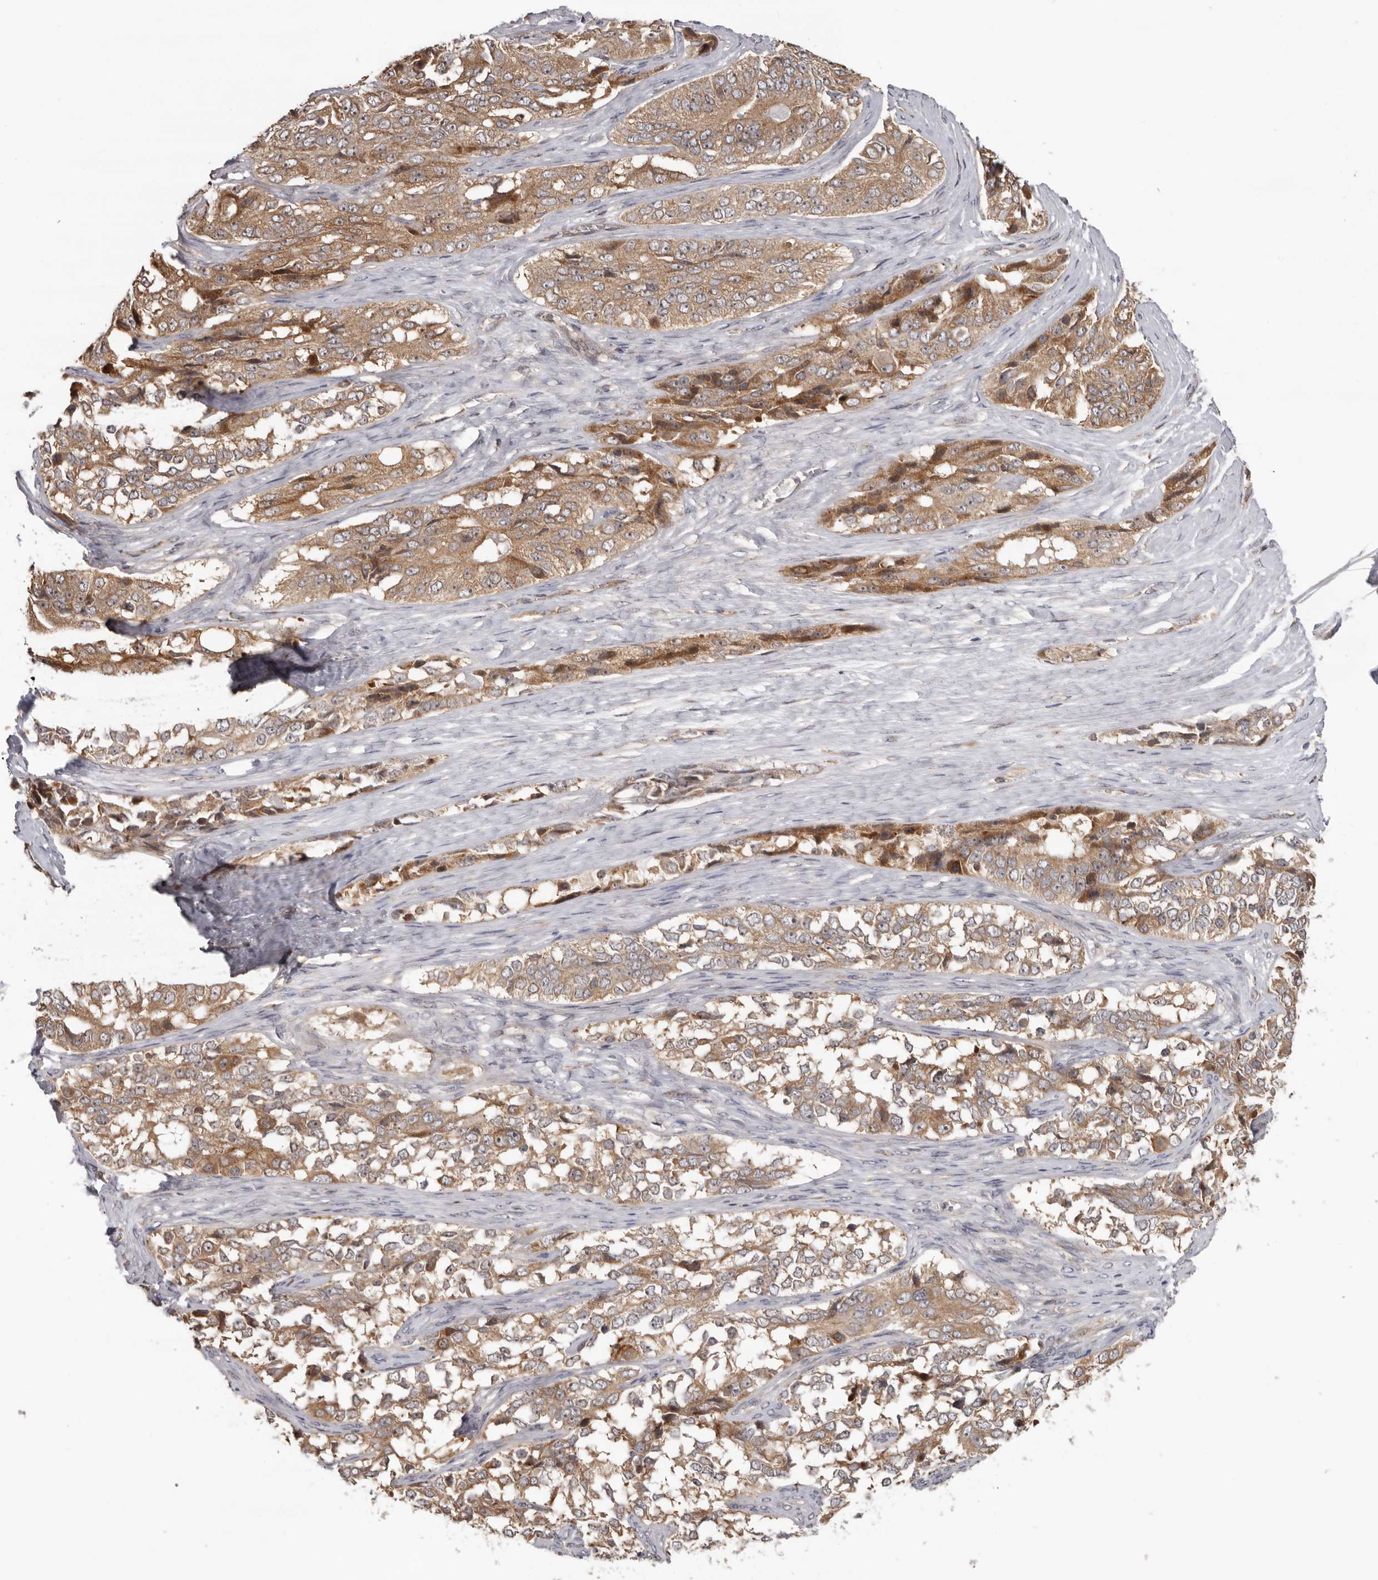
{"staining": {"intensity": "moderate", "quantity": ">75%", "location": "cytoplasmic/membranous"}, "tissue": "ovarian cancer", "cell_type": "Tumor cells", "image_type": "cancer", "snomed": [{"axis": "morphology", "description": "Carcinoma, endometroid"}, {"axis": "topography", "description": "Ovary"}], "caption": "Immunohistochemistry image of neoplastic tissue: human ovarian endometroid carcinoma stained using immunohistochemistry (IHC) shows medium levels of moderate protein expression localized specifically in the cytoplasmic/membranous of tumor cells, appearing as a cytoplasmic/membranous brown color.", "gene": "HINT3", "patient": {"sex": "female", "age": 51}}